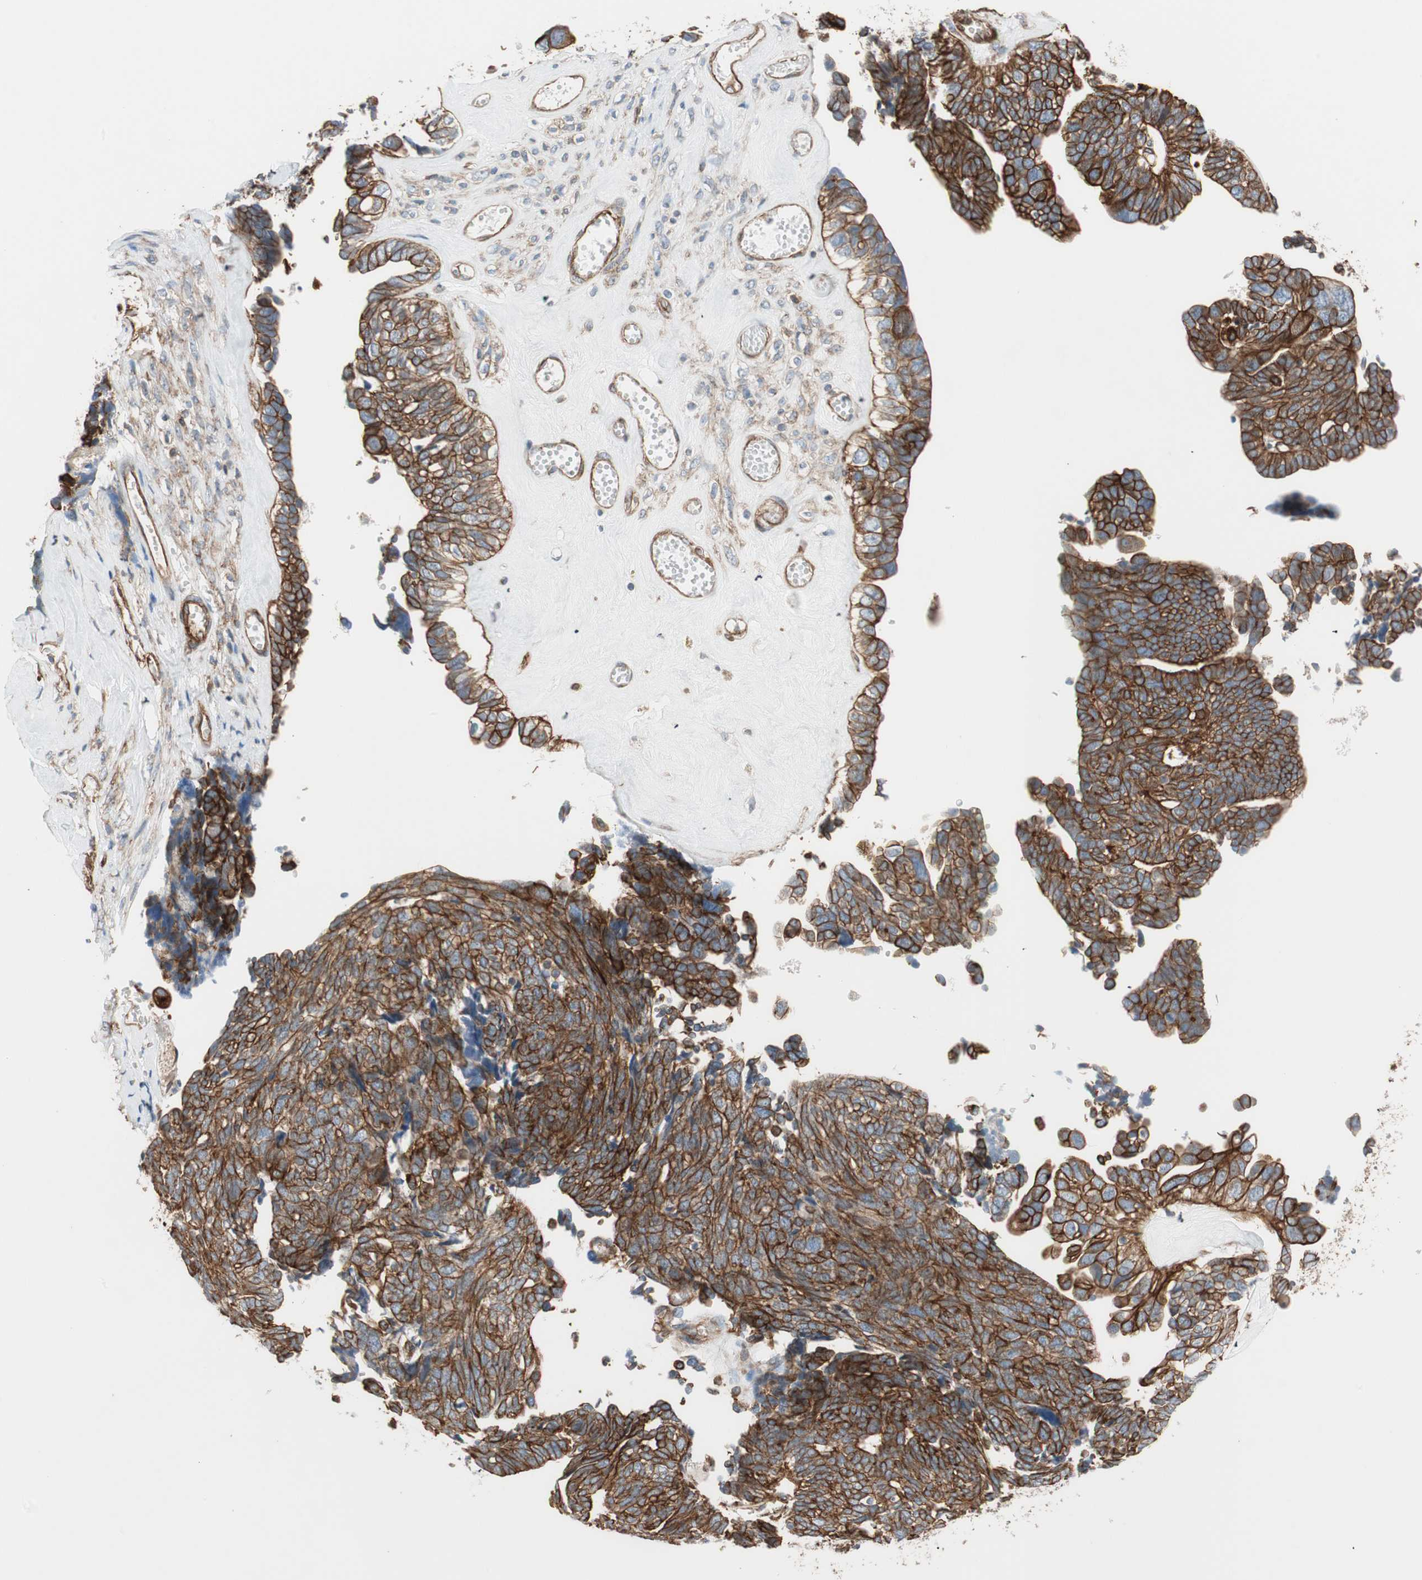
{"staining": {"intensity": "strong", "quantity": ">75%", "location": "cytoplasmic/membranous"}, "tissue": "ovarian cancer", "cell_type": "Tumor cells", "image_type": "cancer", "snomed": [{"axis": "morphology", "description": "Cystadenocarcinoma, serous, NOS"}, {"axis": "topography", "description": "Ovary"}], "caption": "Human ovarian serous cystadenocarcinoma stained with a protein marker shows strong staining in tumor cells.", "gene": "TCTA", "patient": {"sex": "female", "age": 79}}